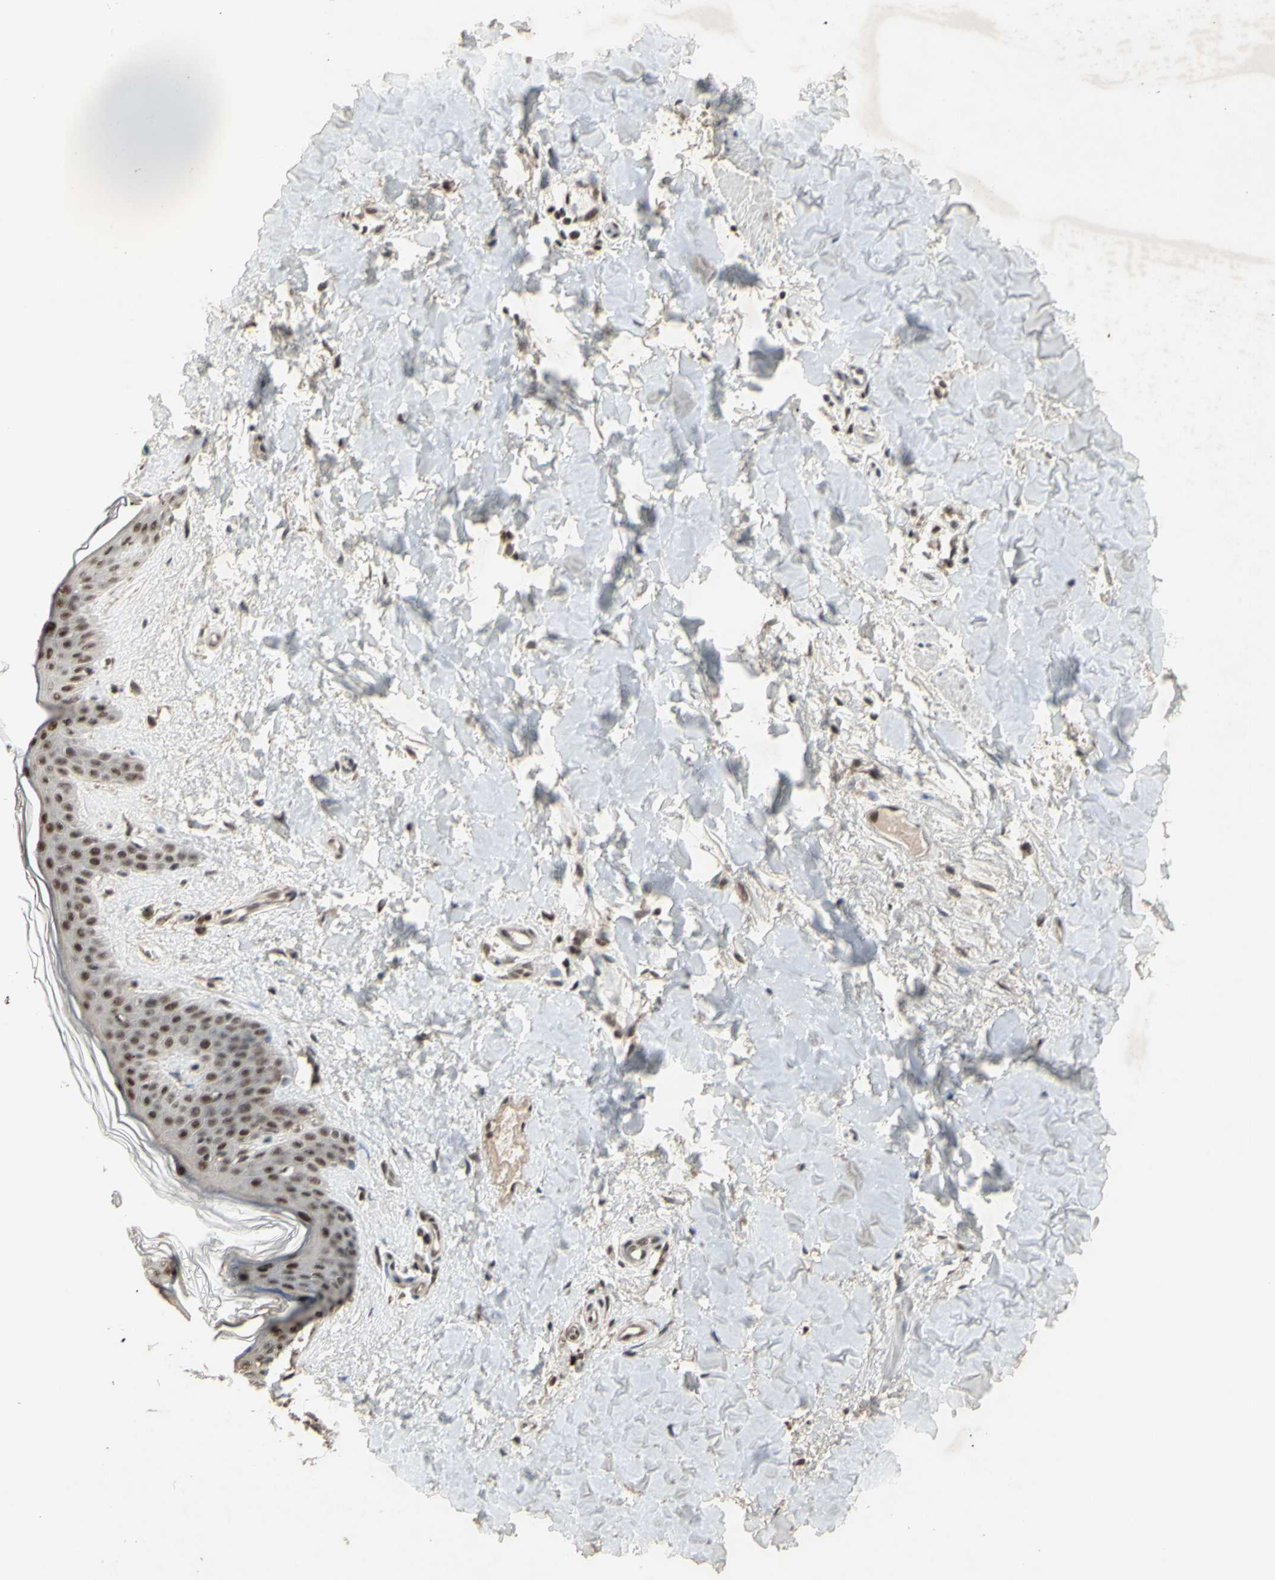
{"staining": {"intensity": "weak", "quantity": "25%-75%", "location": "cytoplasmic/membranous,nuclear"}, "tissue": "skin", "cell_type": "Fibroblasts", "image_type": "normal", "snomed": [{"axis": "morphology", "description": "Normal tissue, NOS"}, {"axis": "topography", "description": "Skin"}], "caption": "Immunohistochemistry (IHC) of benign skin exhibits low levels of weak cytoplasmic/membranous,nuclear expression in about 25%-75% of fibroblasts.", "gene": "CCNT1", "patient": {"sex": "female", "age": 41}}